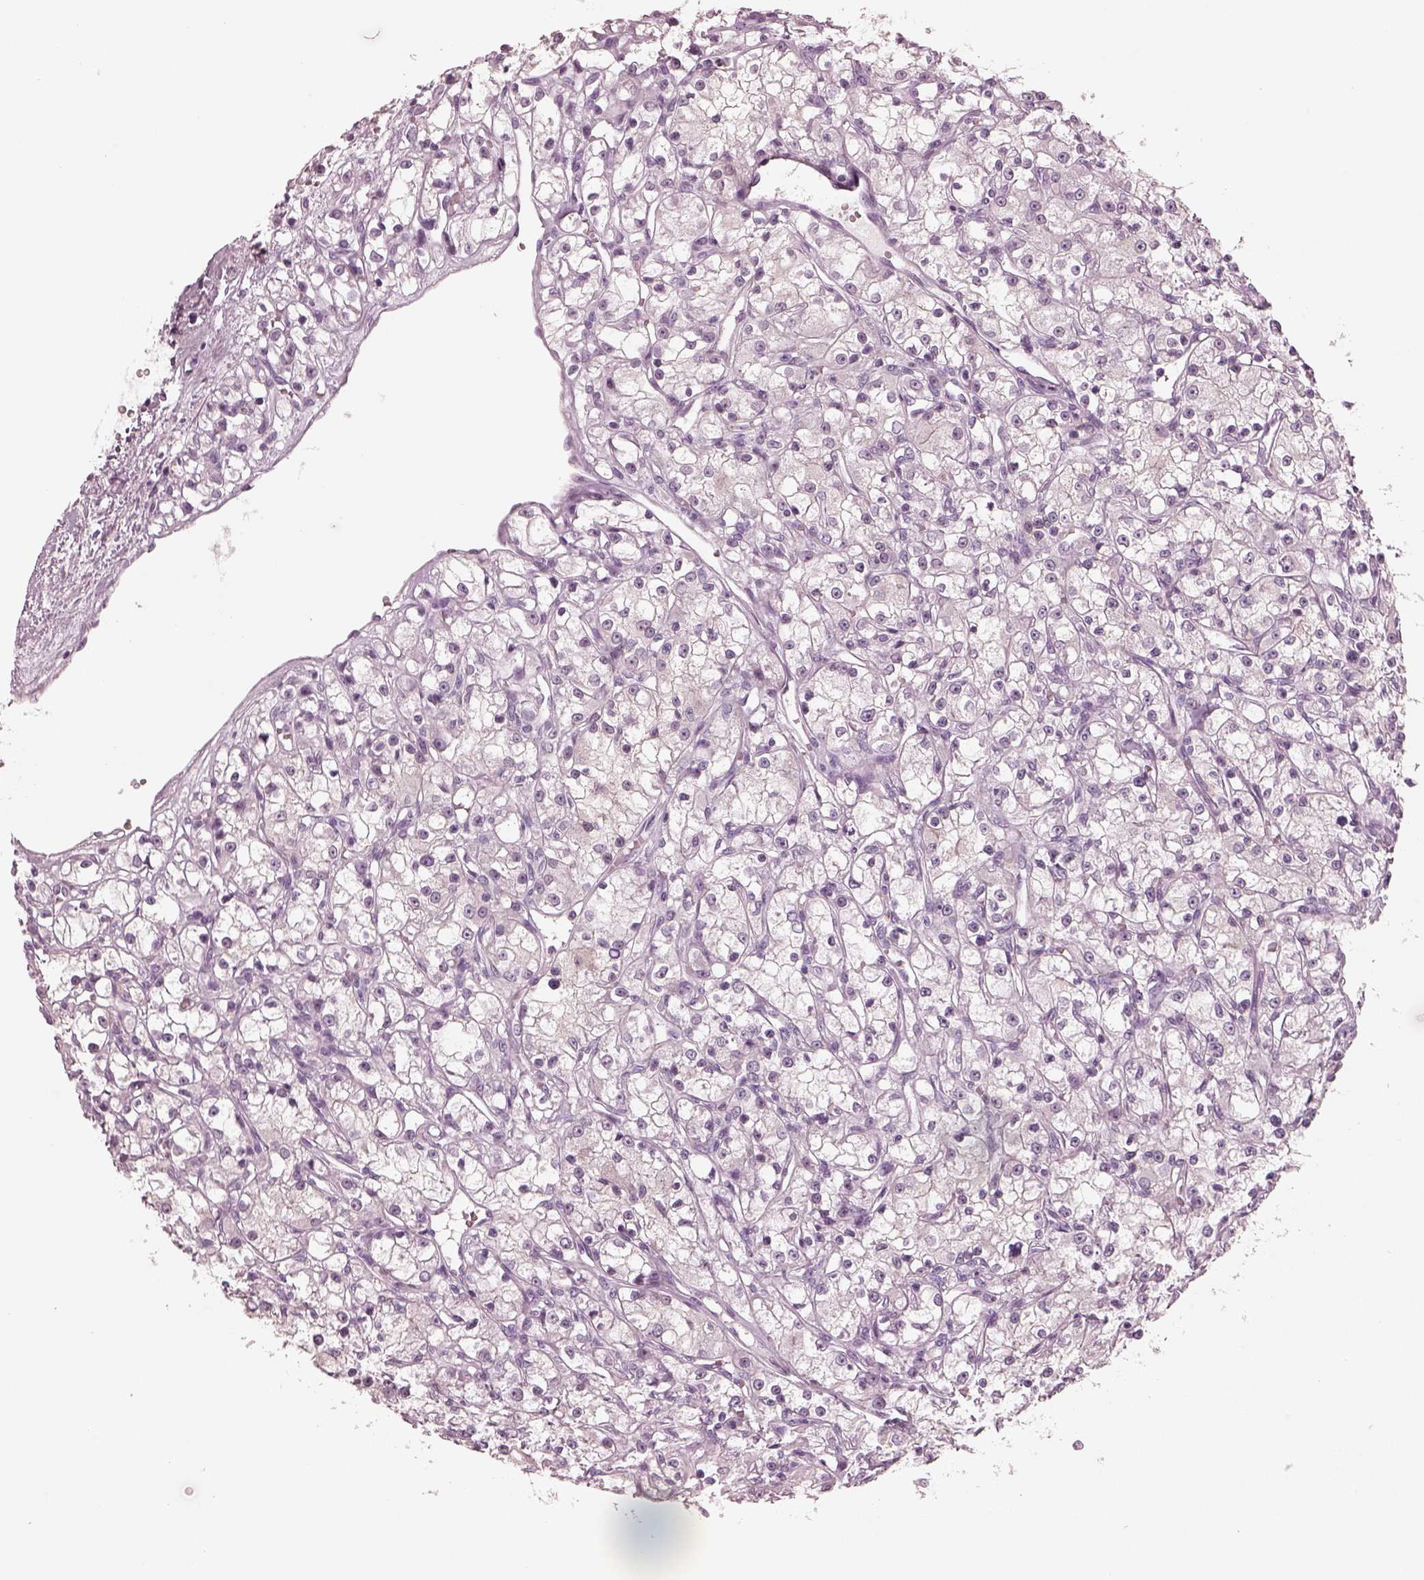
{"staining": {"intensity": "negative", "quantity": "none", "location": "none"}, "tissue": "renal cancer", "cell_type": "Tumor cells", "image_type": "cancer", "snomed": [{"axis": "morphology", "description": "Adenocarcinoma, NOS"}, {"axis": "topography", "description": "Kidney"}], "caption": "Tumor cells show no significant protein staining in renal adenocarcinoma. Nuclei are stained in blue.", "gene": "CSH1", "patient": {"sex": "female", "age": 59}}